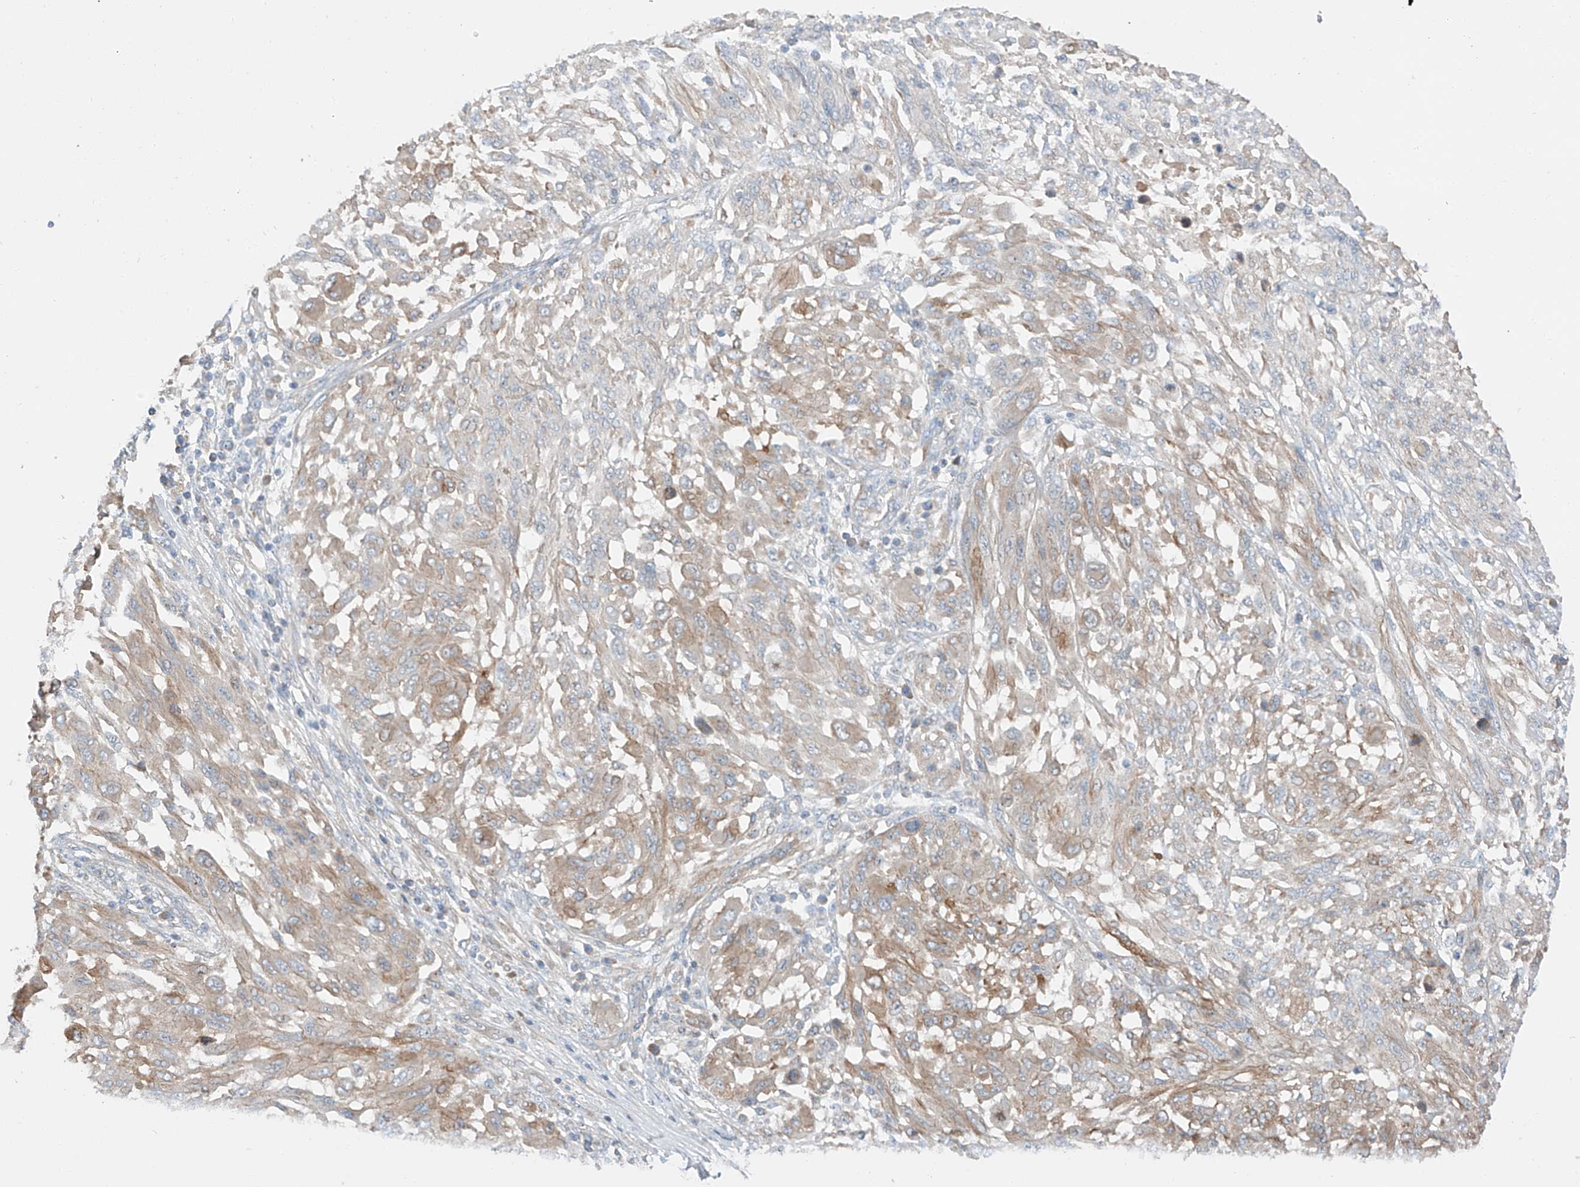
{"staining": {"intensity": "weak", "quantity": "25%-75%", "location": "cytoplasmic/membranous"}, "tissue": "melanoma", "cell_type": "Tumor cells", "image_type": "cancer", "snomed": [{"axis": "morphology", "description": "Malignant melanoma, NOS"}, {"axis": "topography", "description": "Skin"}], "caption": "Melanoma stained with immunohistochemistry (IHC) reveals weak cytoplasmic/membranous expression in about 25%-75% of tumor cells.", "gene": "RUSC1", "patient": {"sex": "female", "age": 91}}